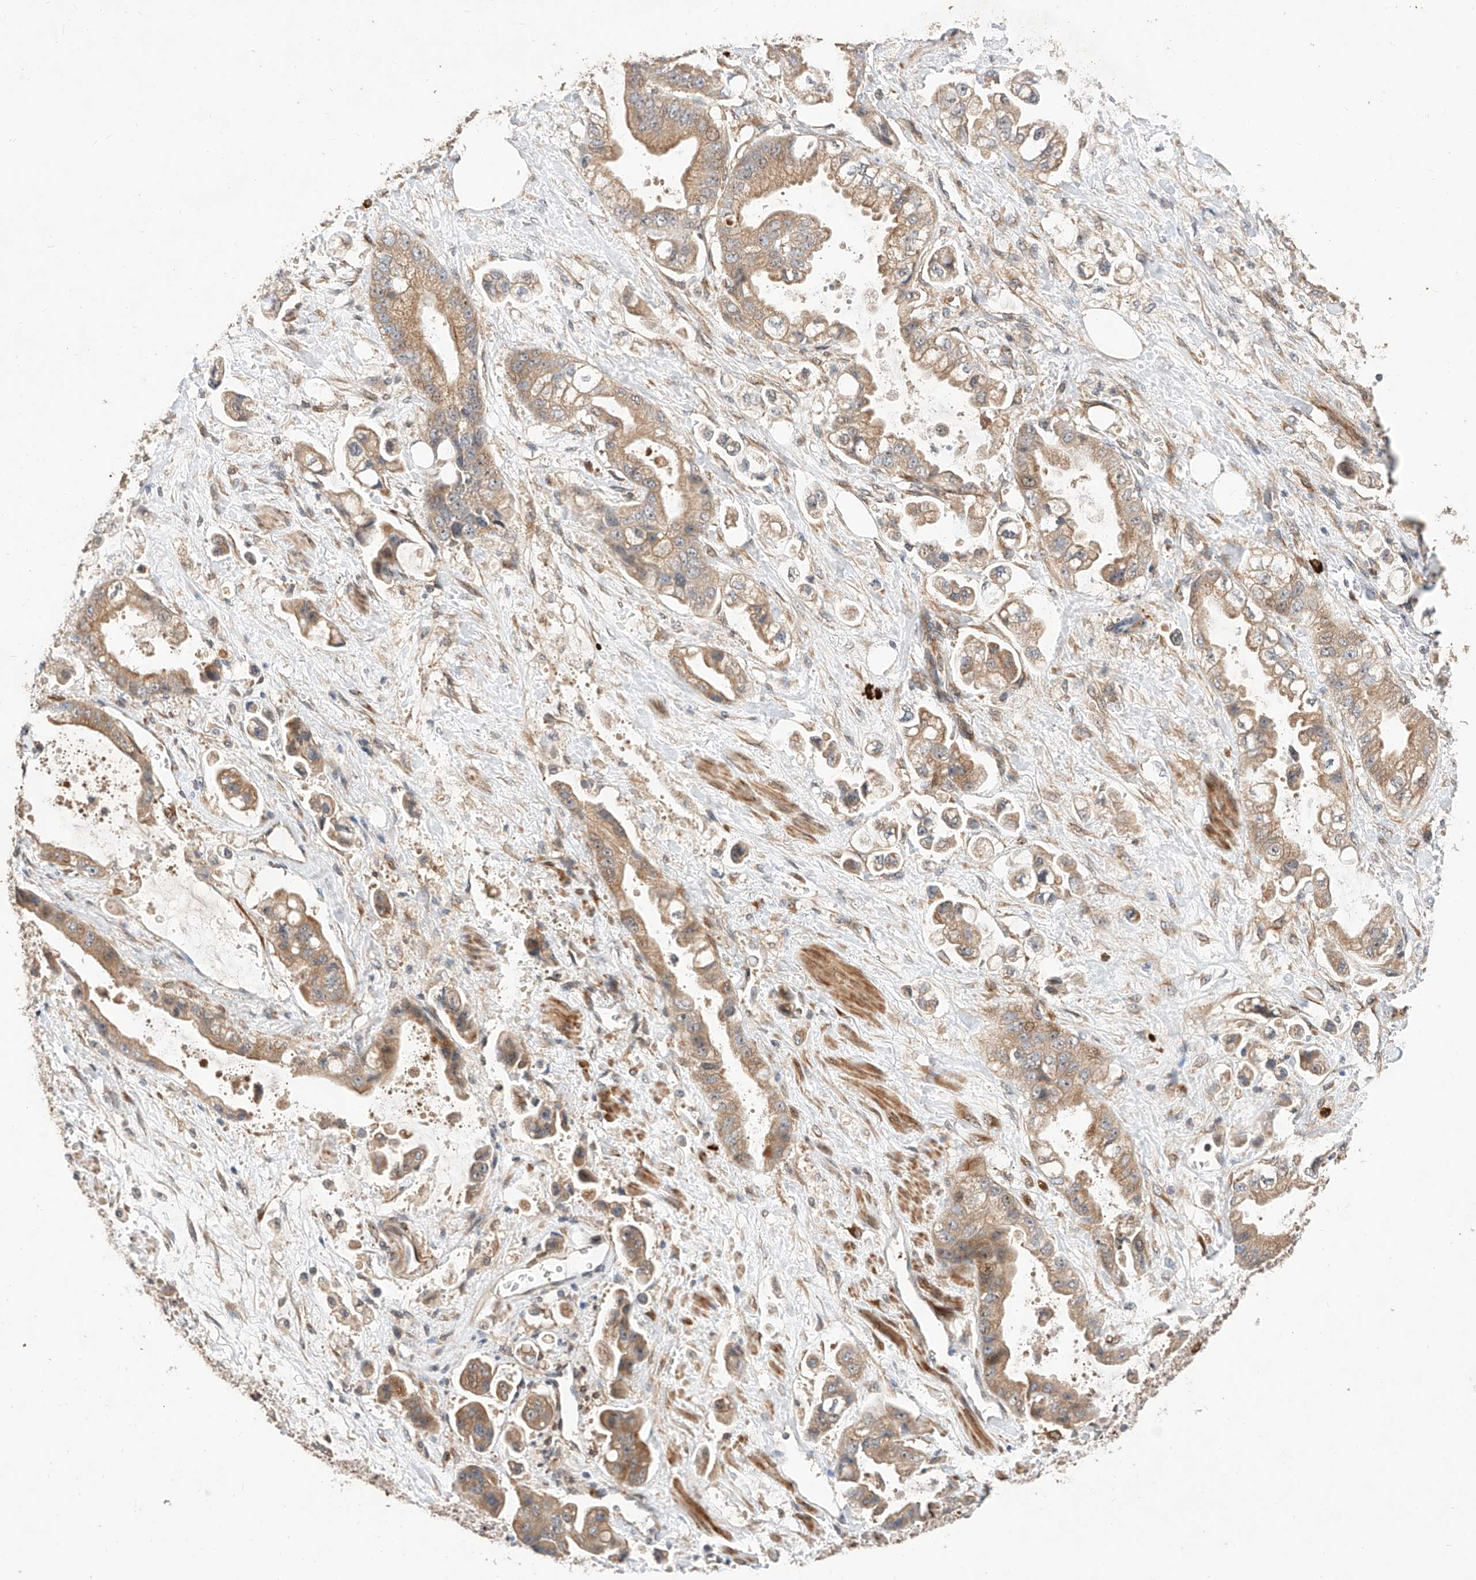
{"staining": {"intensity": "moderate", "quantity": ">75%", "location": "cytoplasmic/membranous"}, "tissue": "stomach cancer", "cell_type": "Tumor cells", "image_type": "cancer", "snomed": [{"axis": "morphology", "description": "Adenocarcinoma, NOS"}, {"axis": "topography", "description": "Stomach"}], "caption": "Immunohistochemical staining of adenocarcinoma (stomach) displays medium levels of moderate cytoplasmic/membranous protein positivity in approximately >75% of tumor cells.", "gene": "RAB23", "patient": {"sex": "male", "age": 62}}